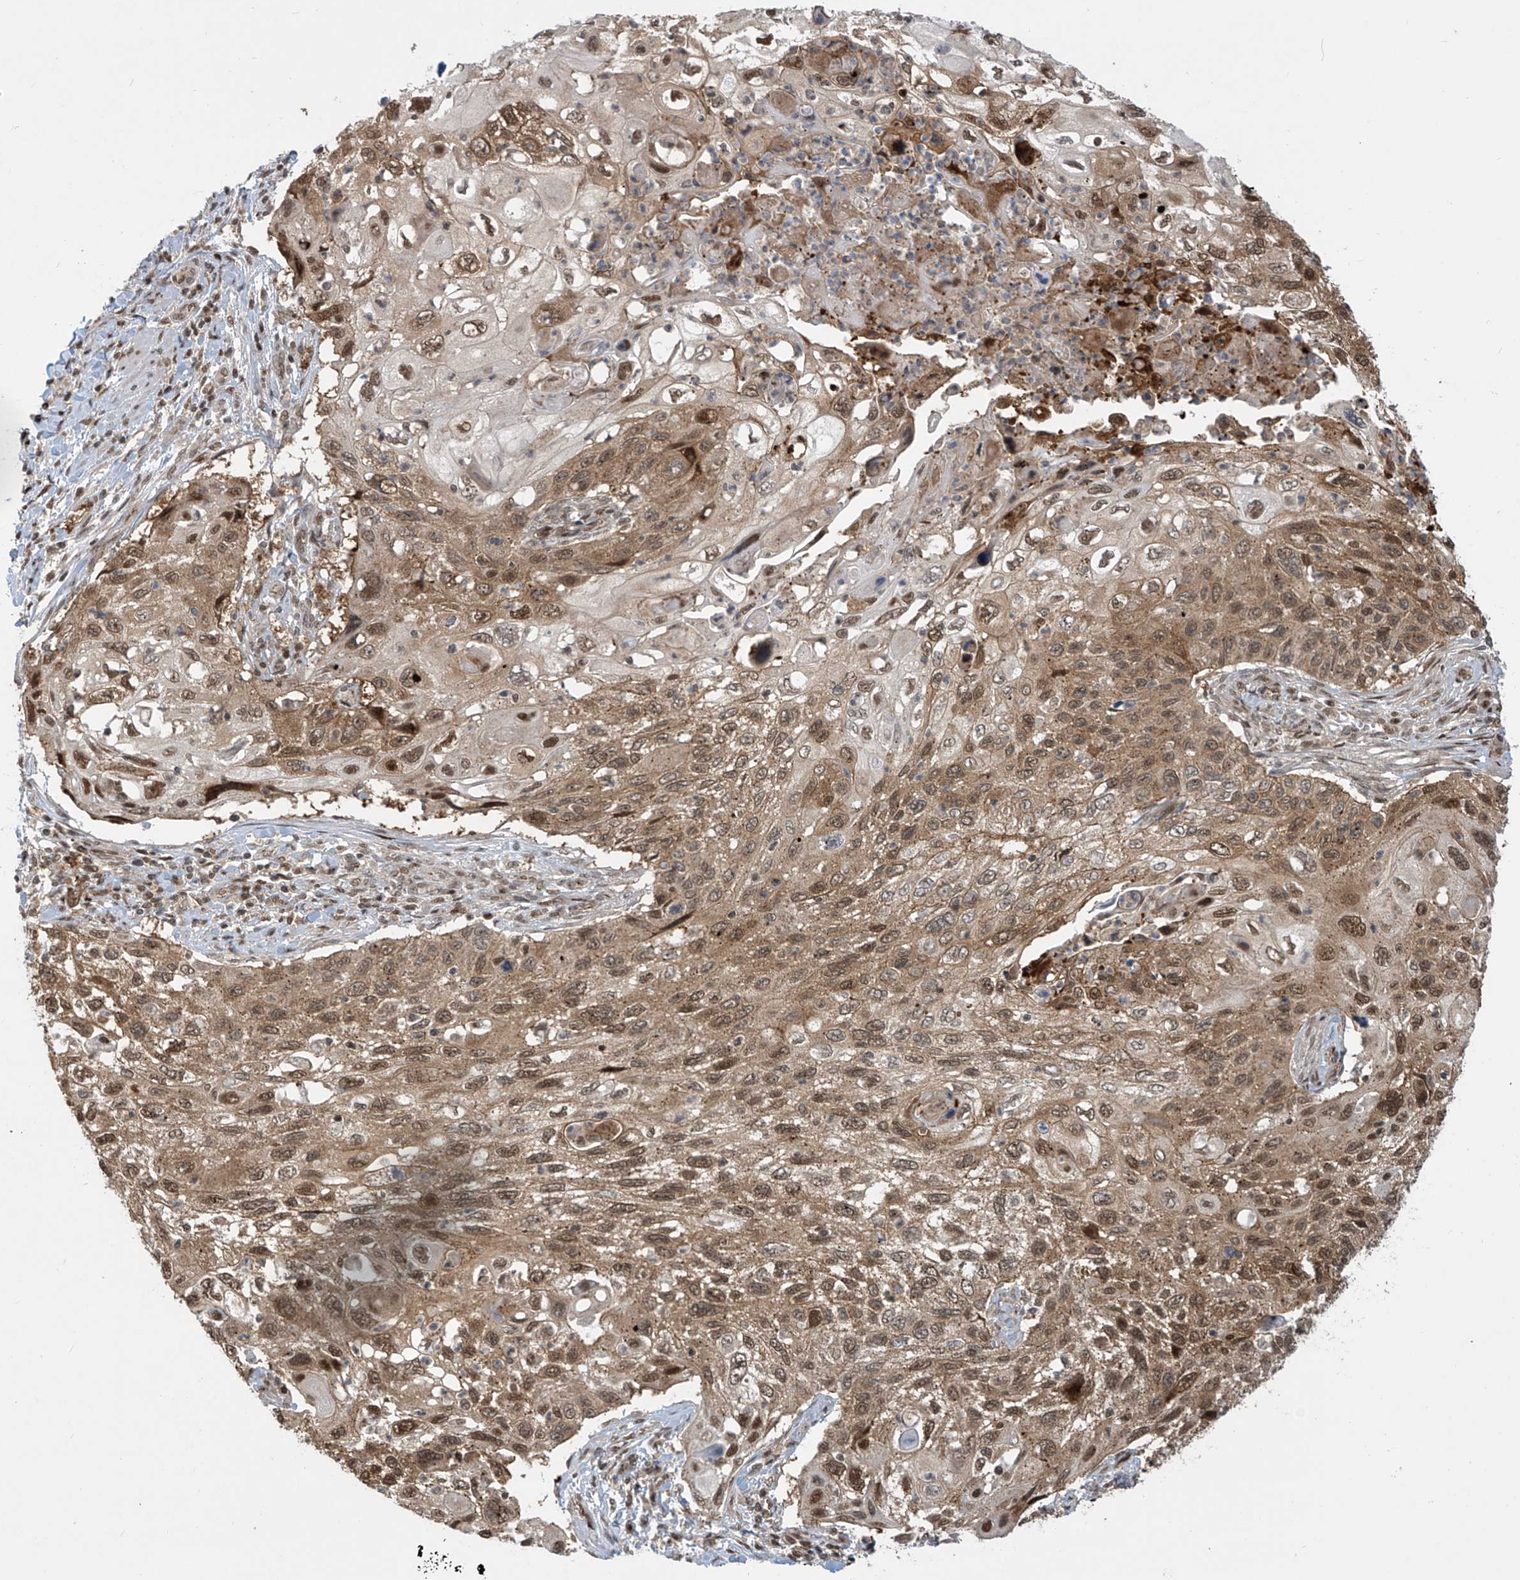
{"staining": {"intensity": "moderate", "quantity": ">75%", "location": "cytoplasmic/membranous,nuclear"}, "tissue": "cervical cancer", "cell_type": "Tumor cells", "image_type": "cancer", "snomed": [{"axis": "morphology", "description": "Squamous cell carcinoma, NOS"}, {"axis": "topography", "description": "Cervix"}], "caption": "Squamous cell carcinoma (cervical) stained with immunohistochemistry (IHC) reveals moderate cytoplasmic/membranous and nuclear expression in about >75% of tumor cells. The staining is performed using DAB (3,3'-diaminobenzidine) brown chromogen to label protein expression. The nuclei are counter-stained blue using hematoxylin.", "gene": "LAGE3", "patient": {"sex": "female", "age": 70}}